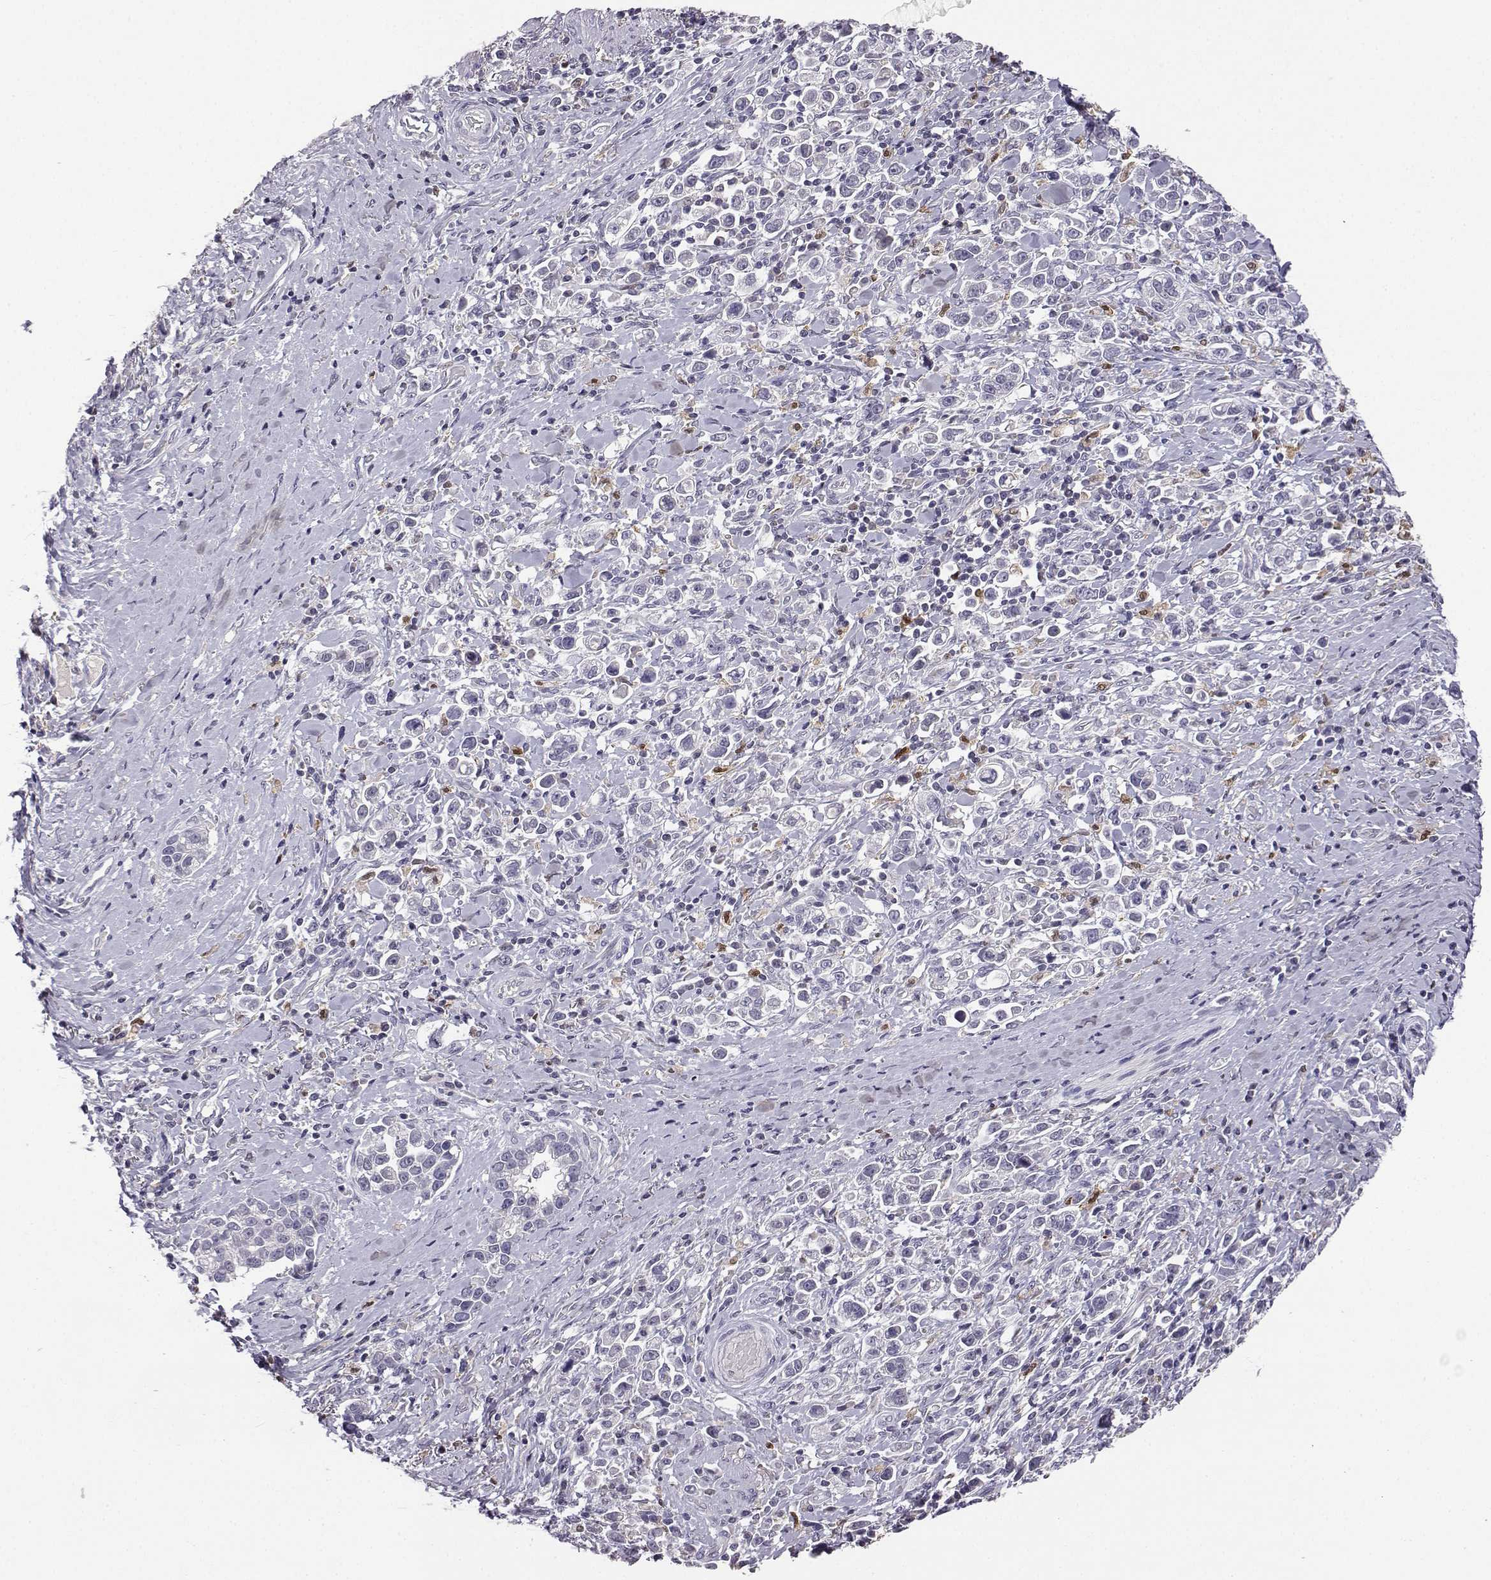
{"staining": {"intensity": "negative", "quantity": "none", "location": "none"}, "tissue": "stomach cancer", "cell_type": "Tumor cells", "image_type": "cancer", "snomed": [{"axis": "morphology", "description": "Adenocarcinoma, NOS"}, {"axis": "topography", "description": "Stomach"}], "caption": "IHC micrograph of stomach adenocarcinoma stained for a protein (brown), which demonstrates no staining in tumor cells.", "gene": "AKR1B1", "patient": {"sex": "male", "age": 93}}